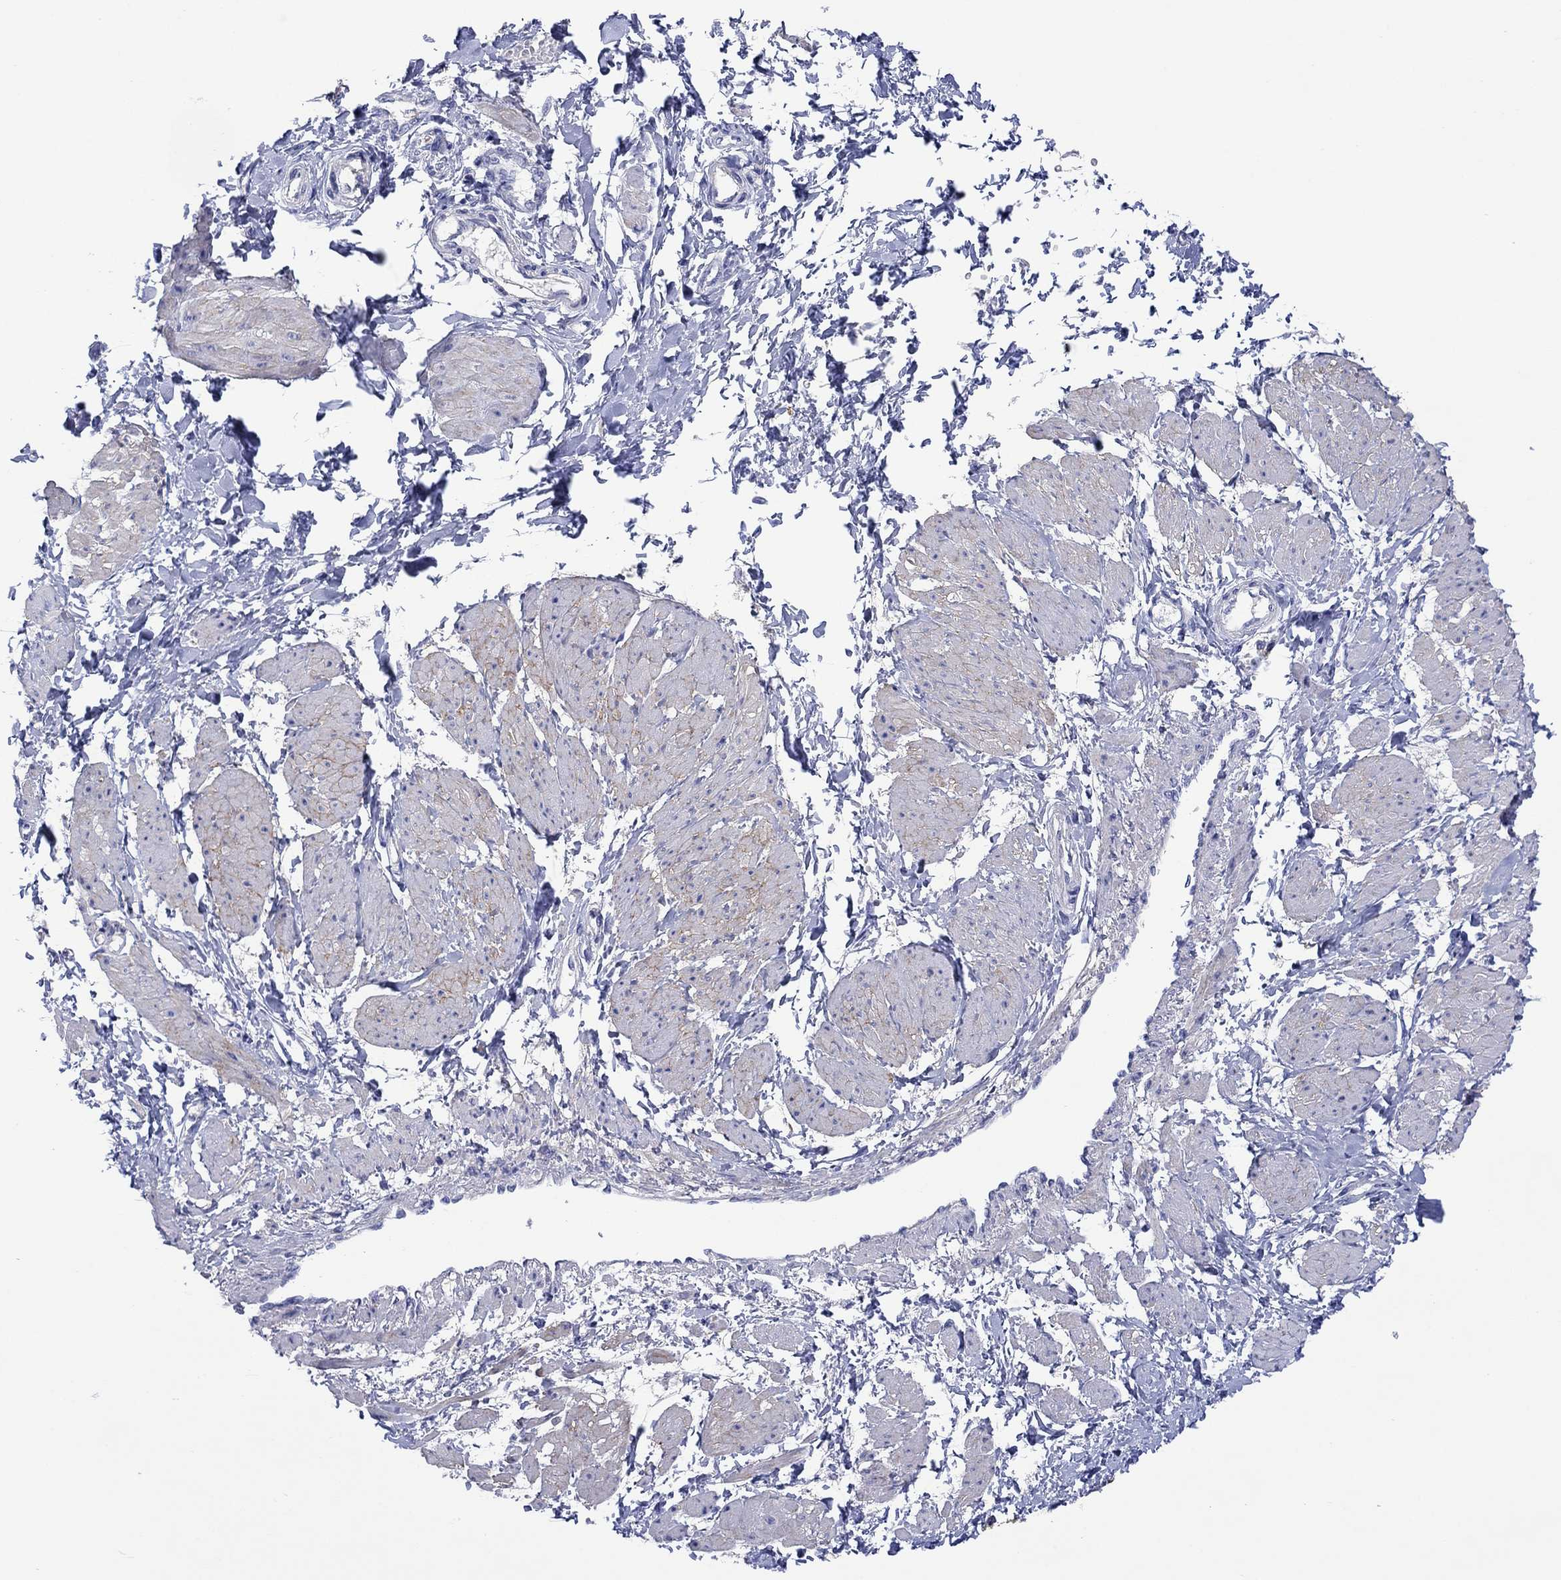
{"staining": {"intensity": "weak", "quantity": "<25%", "location": "cytoplasmic/membranous"}, "tissue": "smooth muscle", "cell_type": "Smooth muscle cells", "image_type": "normal", "snomed": [{"axis": "morphology", "description": "Normal tissue, NOS"}, {"axis": "topography", "description": "Smooth muscle"}, {"axis": "topography", "description": "Uterus"}], "caption": "Micrograph shows no protein staining in smooth muscle cells of unremarkable smooth muscle.", "gene": "TPRN", "patient": {"sex": "female", "age": 39}}